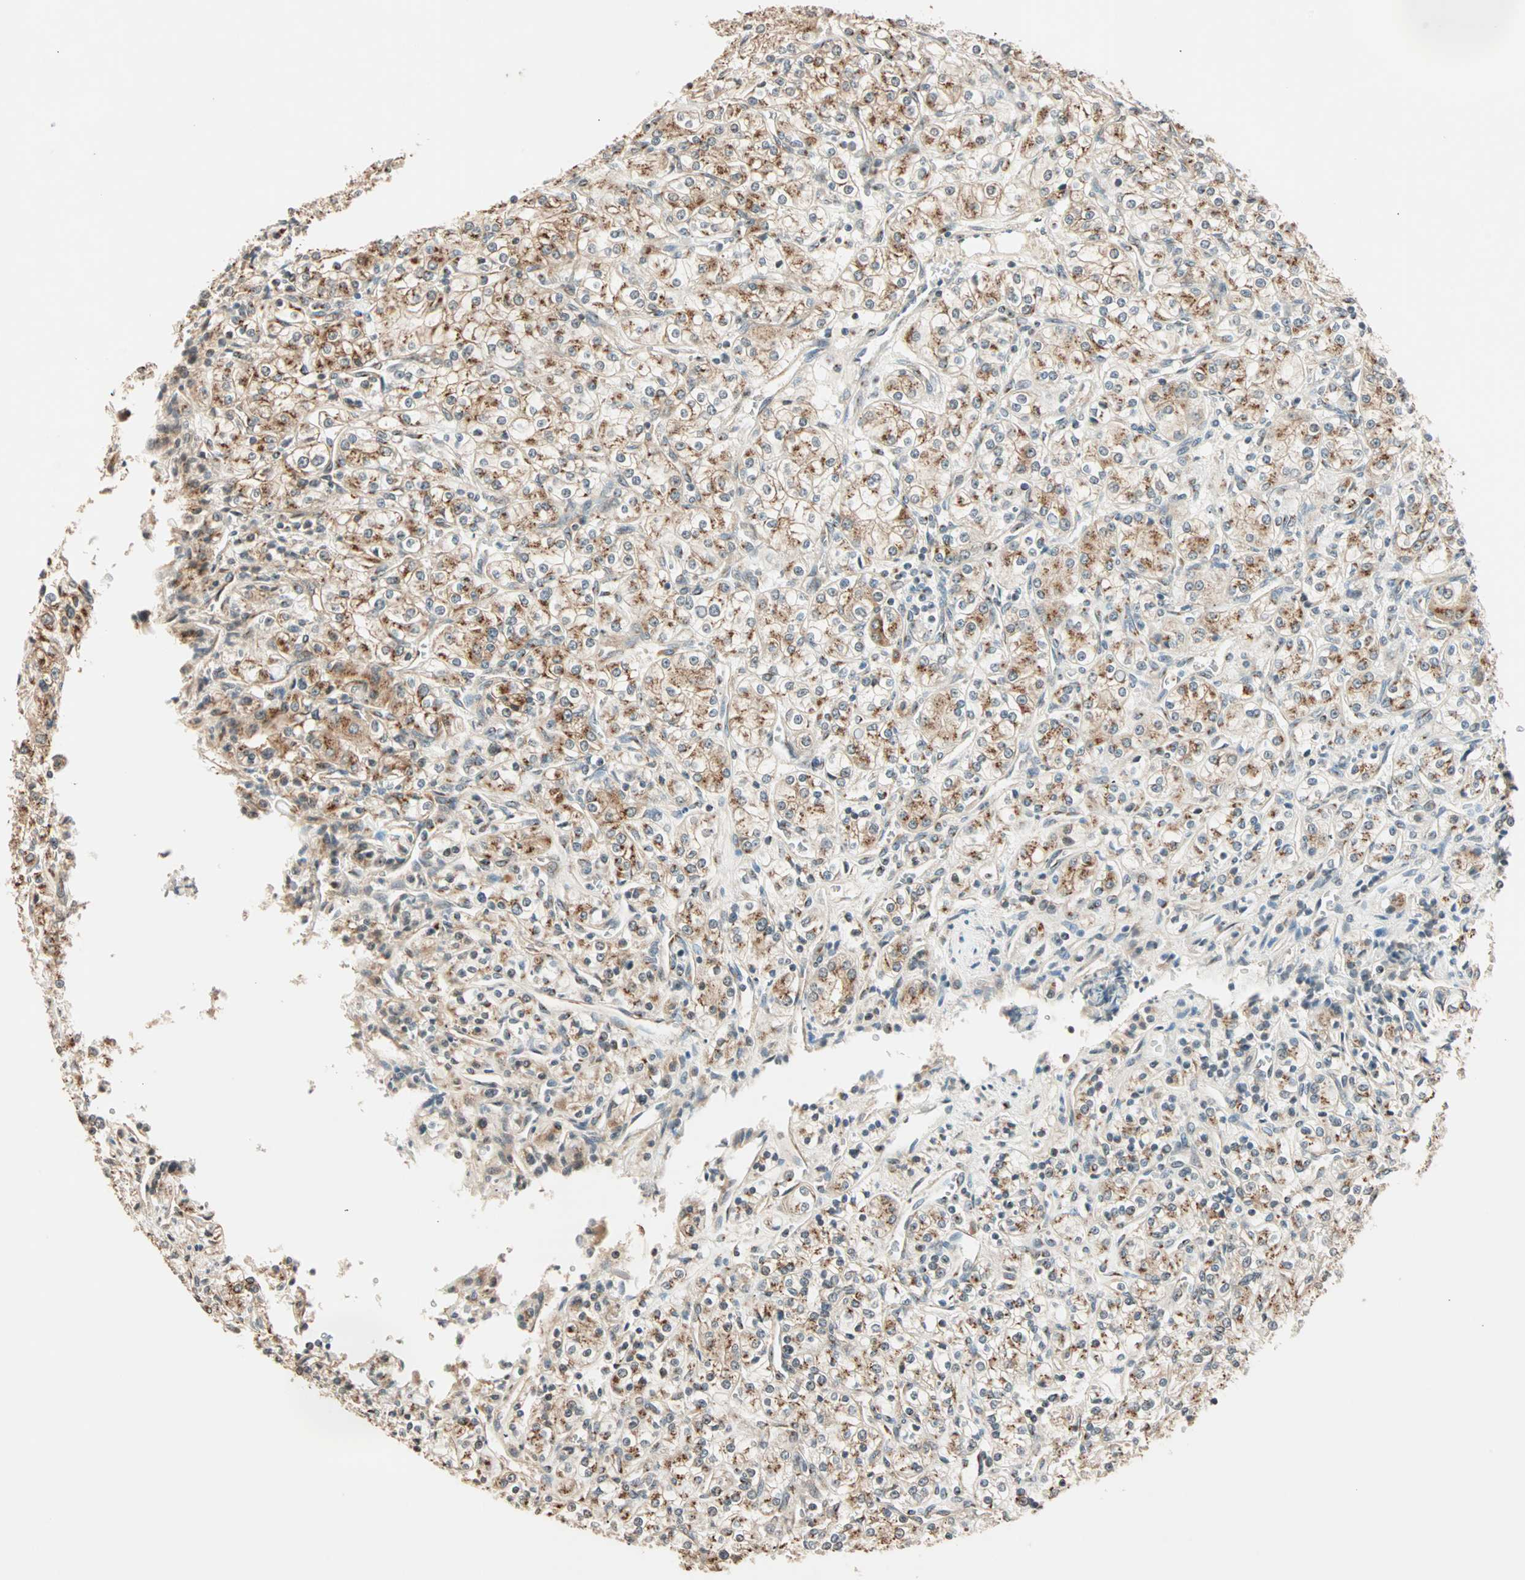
{"staining": {"intensity": "moderate", "quantity": "25%-75%", "location": "cytoplasmic/membranous"}, "tissue": "renal cancer", "cell_type": "Tumor cells", "image_type": "cancer", "snomed": [{"axis": "morphology", "description": "Adenocarcinoma, NOS"}, {"axis": "topography", "description": "Kidney"}], "caption": "This photomicrograph displays immunohistochemistry staining of human renal cancer (adenocarcinoma), with medium moderate cytoplasmic/membranous positivity in approximately 25%-75% of tumor cells.", "gene": "PRDM2", "patient": {"sex": "male", "age": 77}}